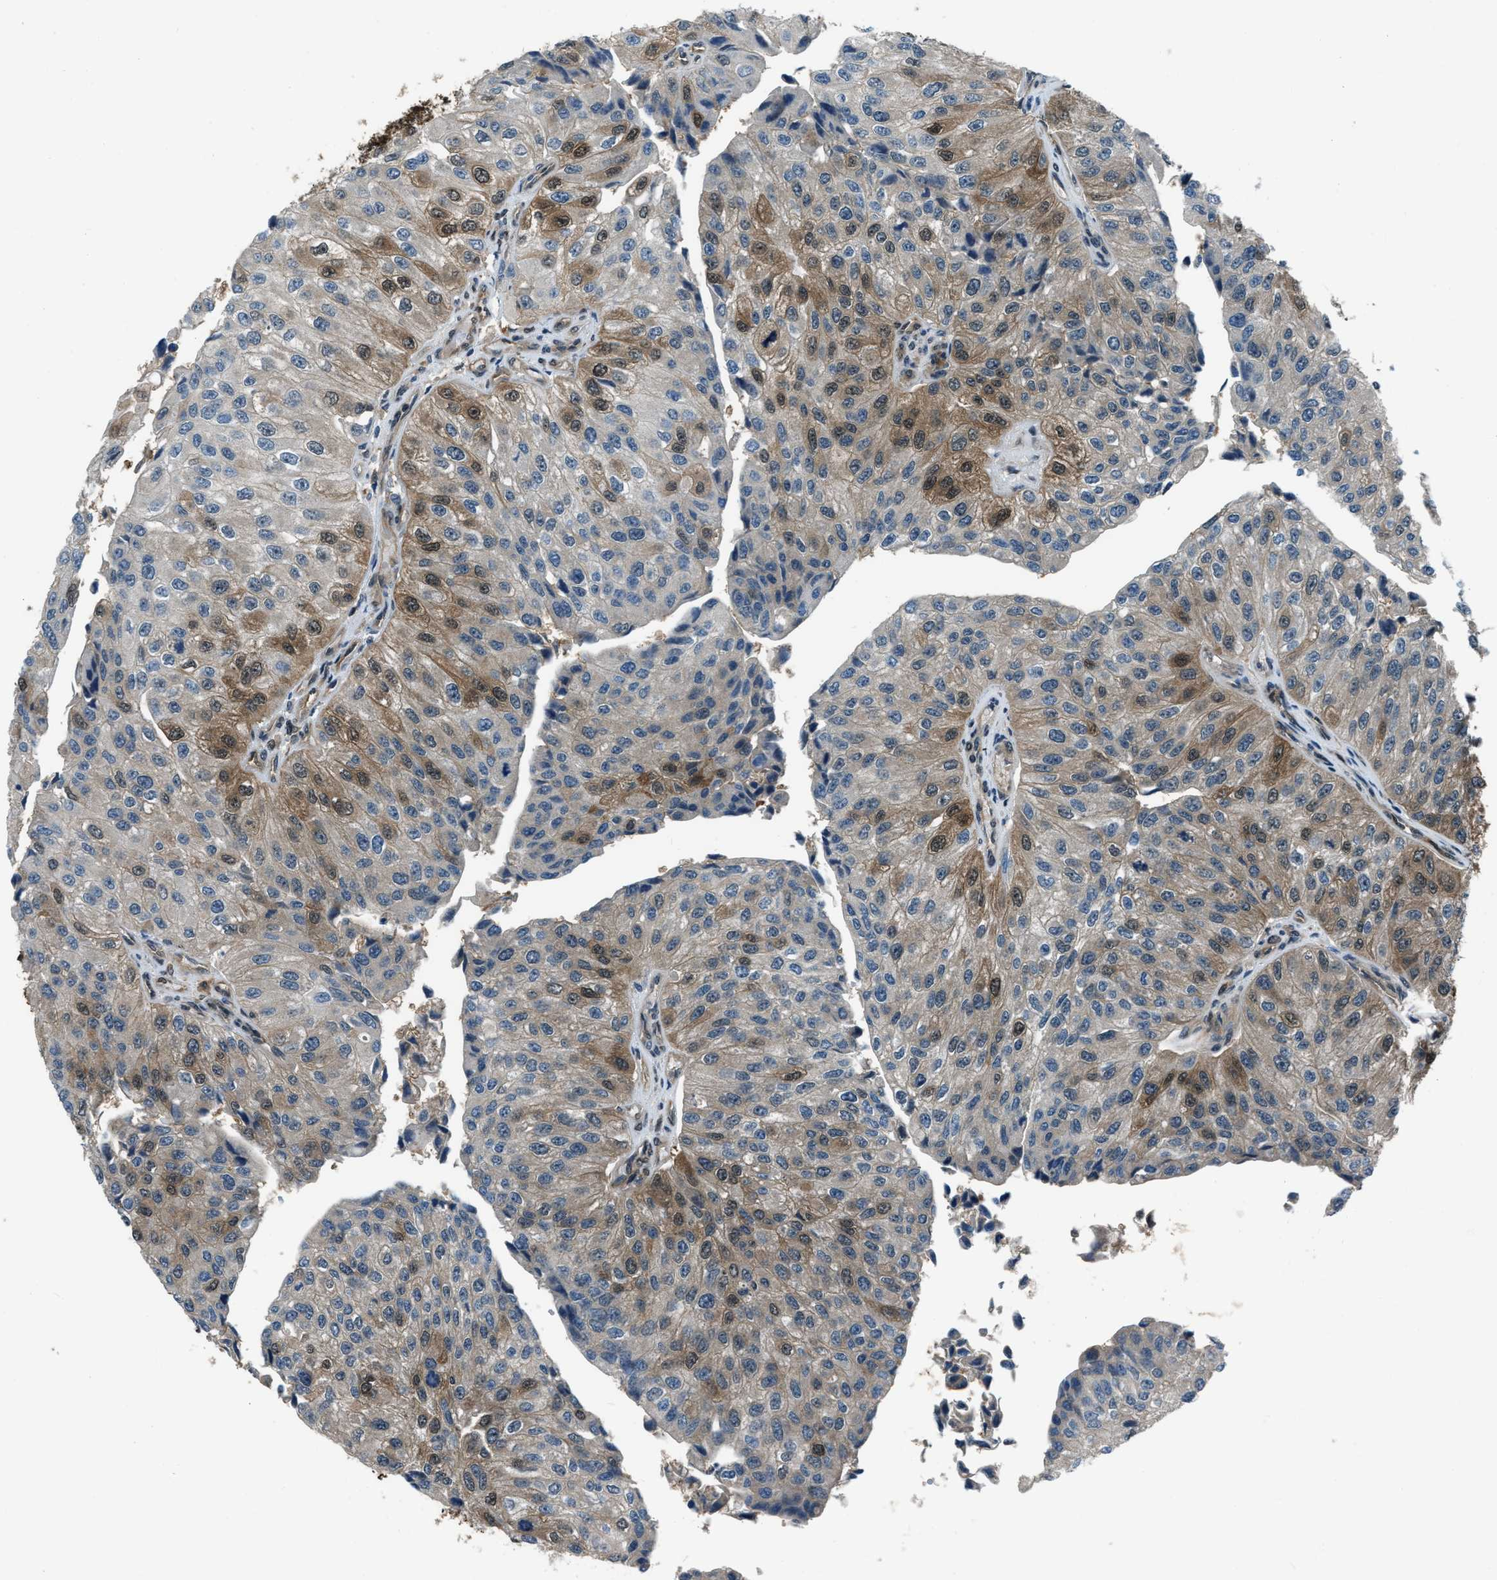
{"staining": {"intensity": "moderate", "quantity": "25%-75%", "location": "cytoplasmic/membranous,nuclear"}, "tissue": "urothelial cancer", "cell_type": "Tumor cells", "image_type": "cancer", "snomed": [{"axis": "morphology", "description": "Urothelial carcinoma, High grade"}, {"axis": "topography", "description": "Kidney"}, {"axis": "topography", "description": "Urinary bladder"}], "caption": "The immunohistochemical stain labels moderate cytoplasmic/membranous and nuclear expression in tumor cells of urothelial cancer tissue.", "gene": "NUDCD3", "patient": {"sex": "male", "age": 77}}